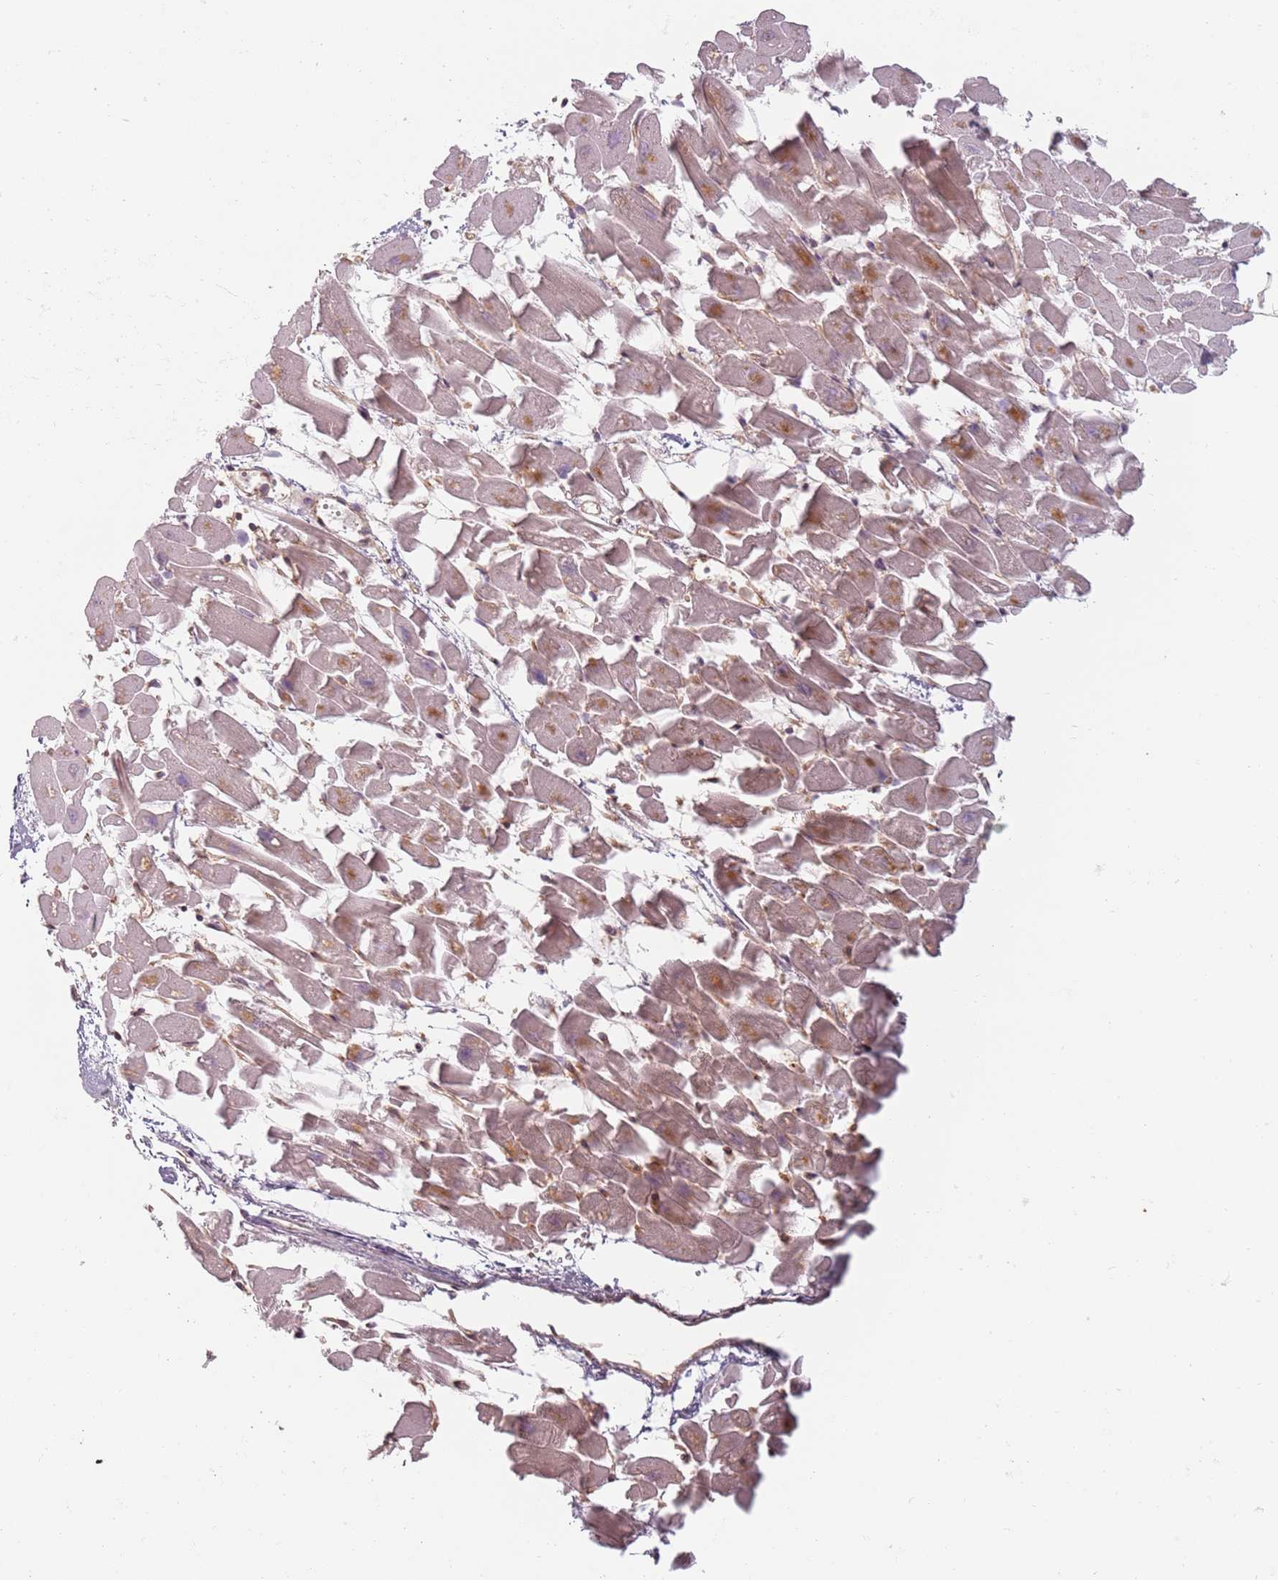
{"staining": {"intensity": "moderate", "quantity": "<25%", "location": "cytoplasmic/membranous"}, "tissue": "heart muscle", "cell_type": "Cardiomyocytes", "image_type": "normal", "snomed": [{"axis": "morphology", "description": "Normal tissue, NOS"}, {"axis": "topography", "description": "Heart"}], "caption": "Moderate cytoplasmic/membranous expression is seen in about <25% of cardiomyocytes in benign heart muscle.", "gene": "NUP50", "patient": {"sex": "female", "age": 64}}